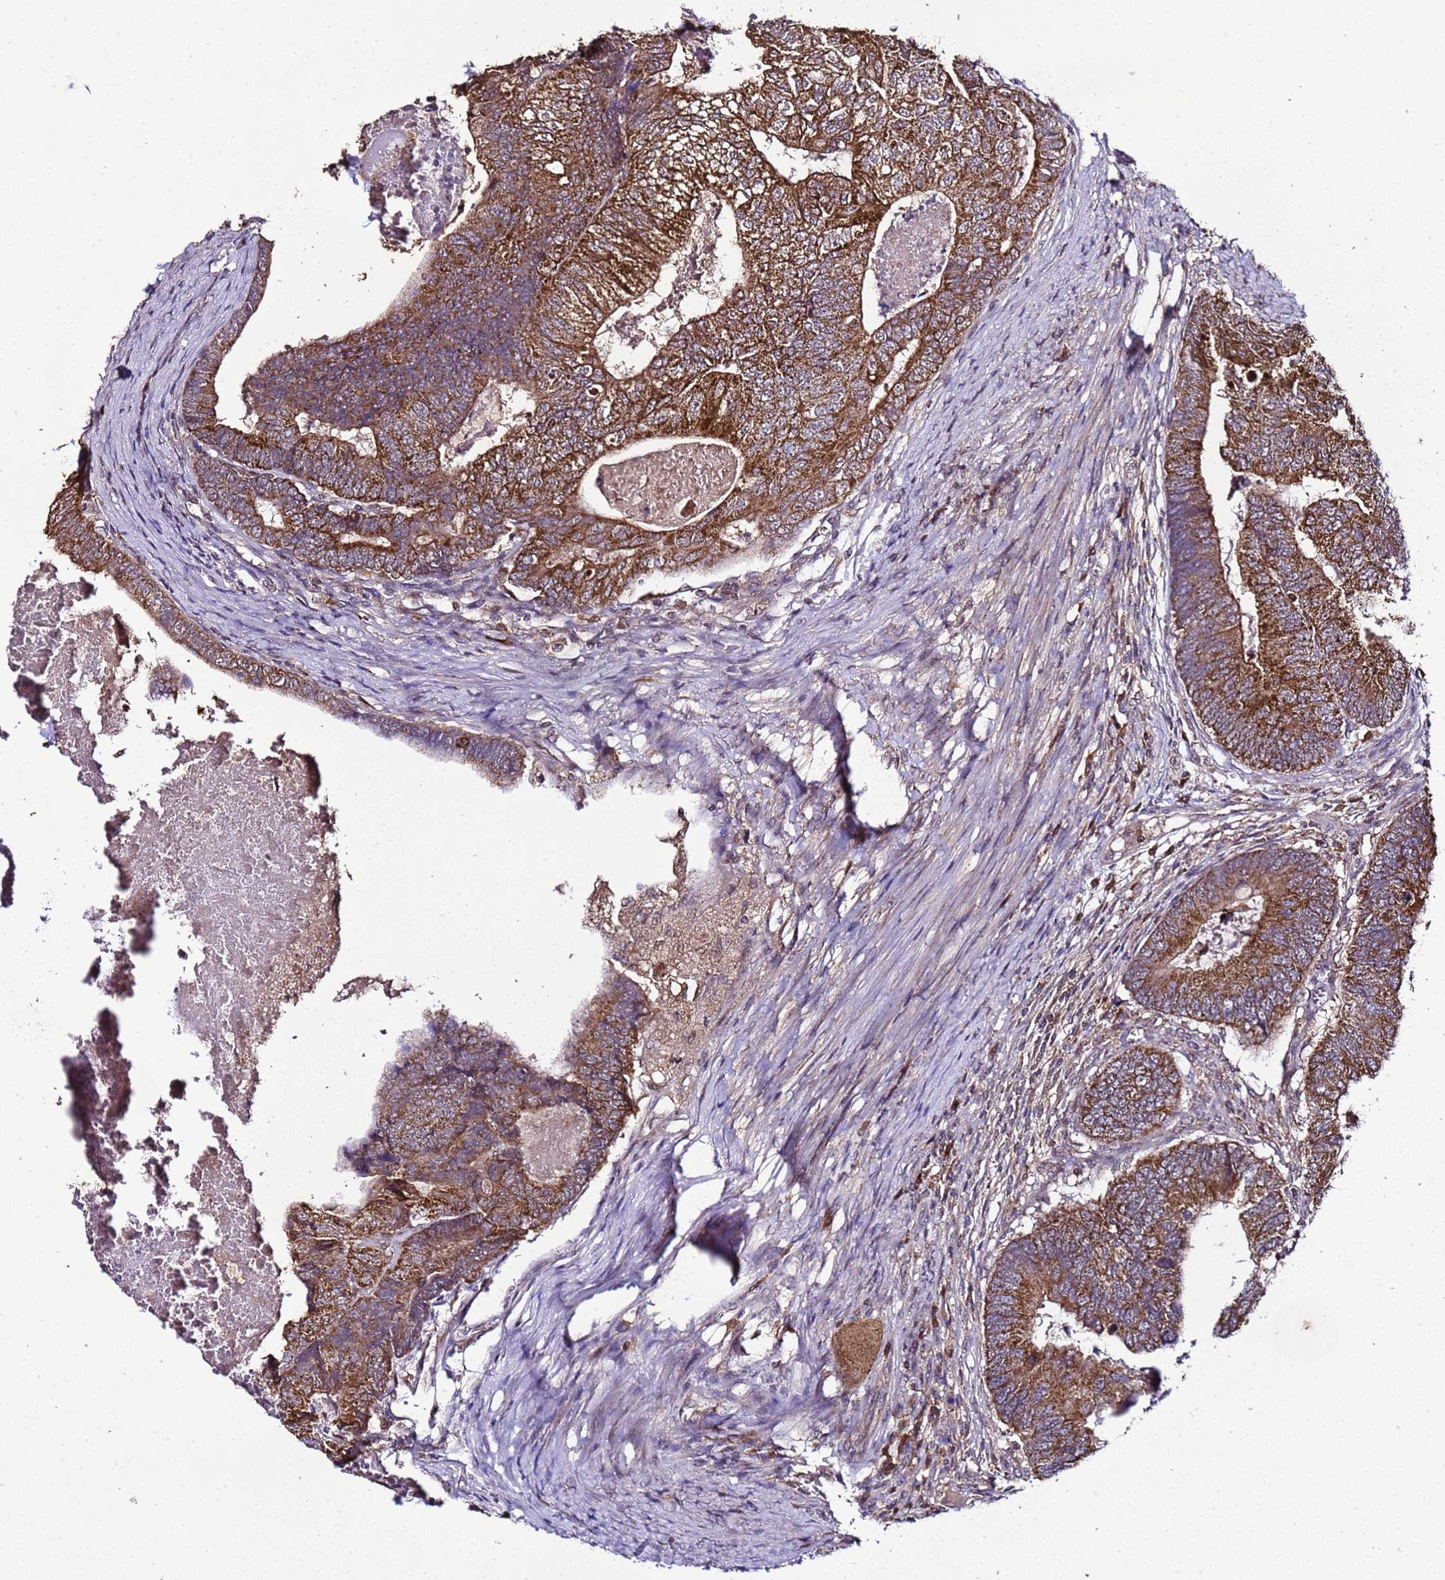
{"staining": {"intensity": "strong", "quantity": ">75%", "location": "cytoplasmic/membranous"}, "tissue": "colorectal cancer", "cell_type": "Tumor cells", "image_type": "cancer", "snomed": [{"axis": "morphology", "description": "Adenocarcinoma, NOS"}, {"axis": "topography", "description": "Colon"}], "caption": "Brown immunohistochemical staining in colorectal adenocarcinoma reveals strong cytoplasmic/membranous expression in about >75% of tumor cells.", "gene": "HSPBAP1", "patient": {"sex": "female", "age": 67}}